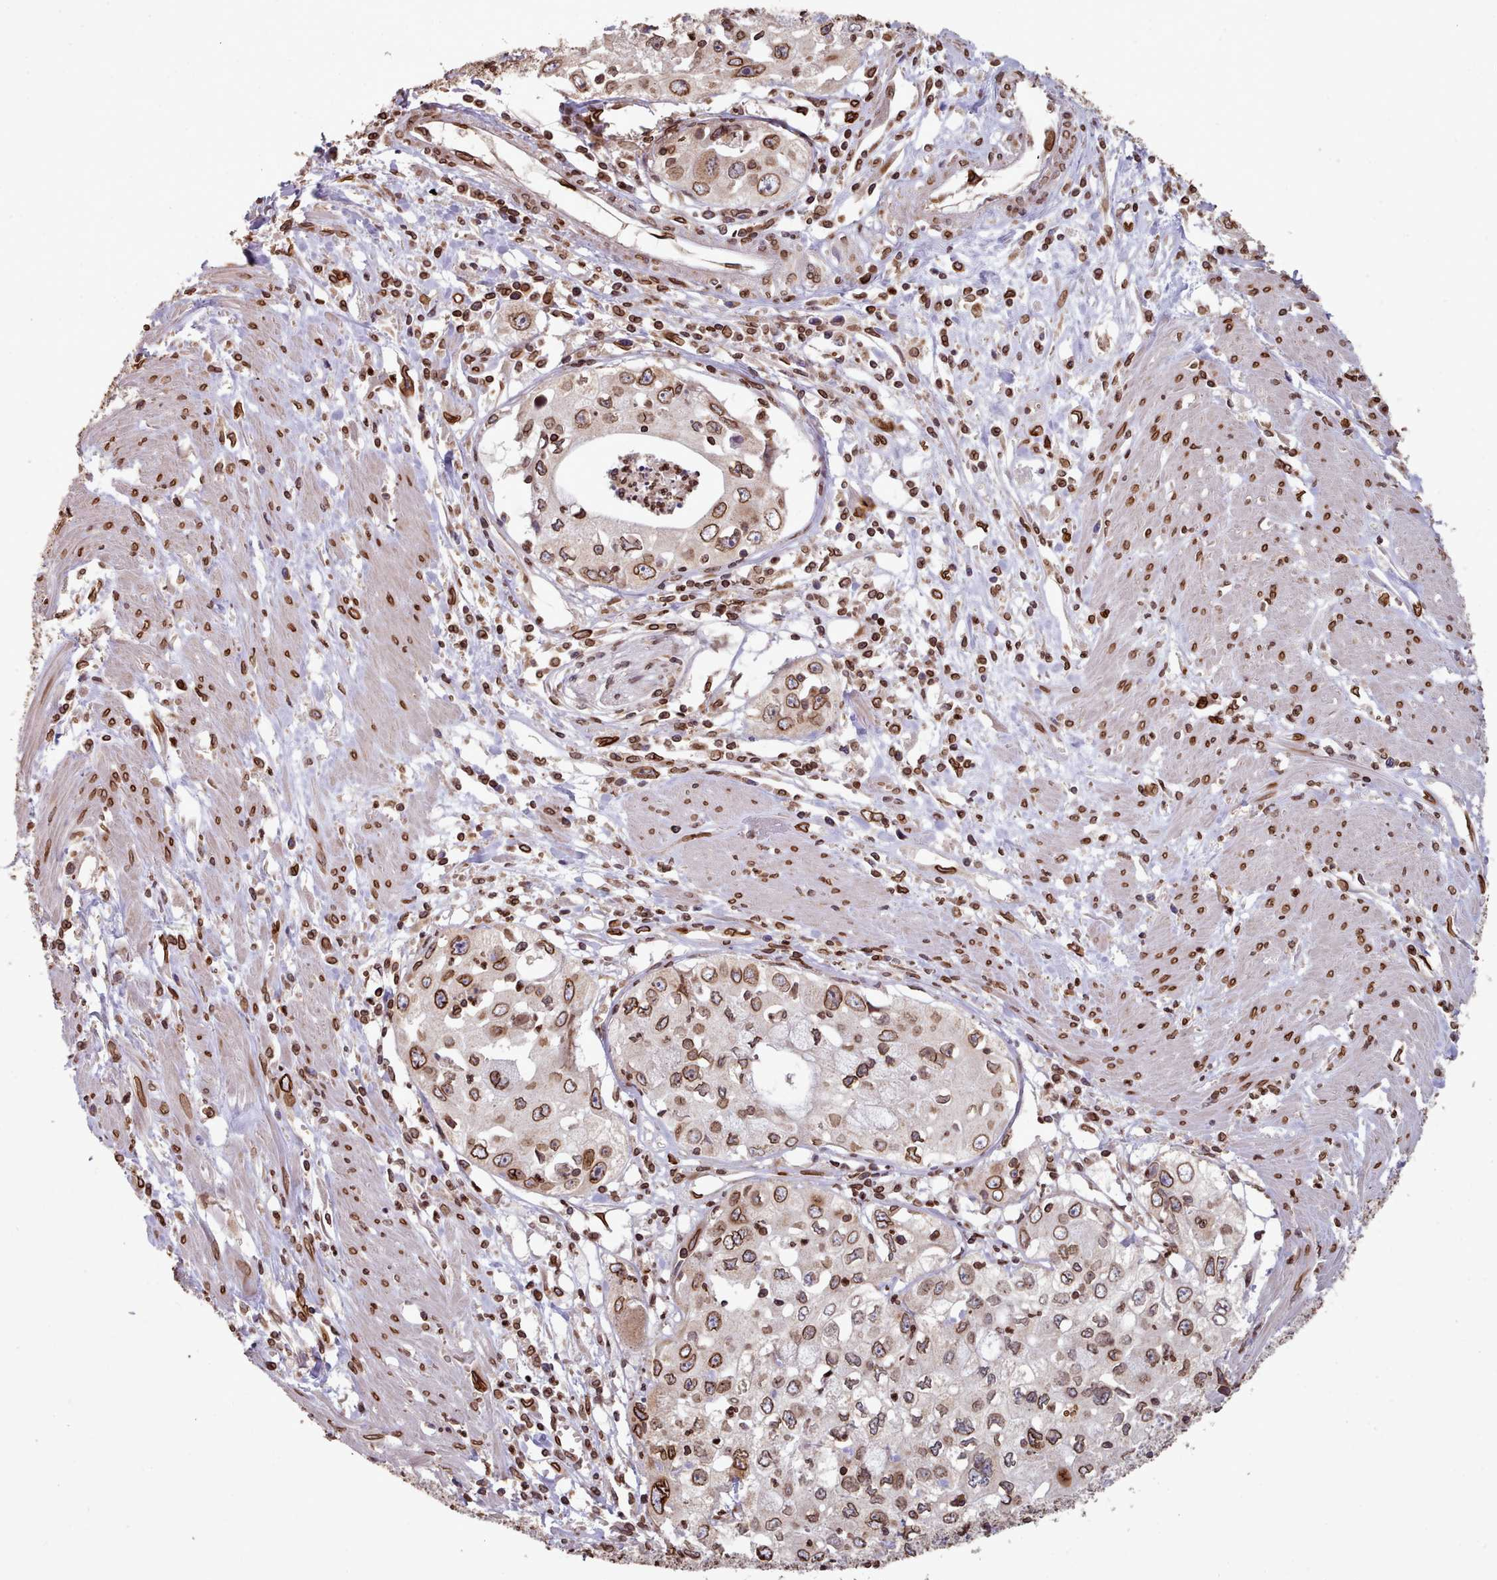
{"staining": {"intensity": "moderate", "quantity": ">75%", "location": "cytoplasmic/membranous,nuclear"}, "tissue": "cervical cancer", "cell_type": "Tumor cells", "image_type": "cancer", "snomed": [{"axis": "morphology", "description": "Squamous cell carcinoma, NOS"}, {"axis": "topography", "description": "Cervix"}], "caption": "Brown immunohistochemical staining in human cervical cancer (squamous cell carcinoma) exhibits moderate cytoplasmic/membranous and nuclear positivity in about >75% of tumor cells.", "gene": "TOR1AIP1", "patient": {"sex": "female", "age": 31}}